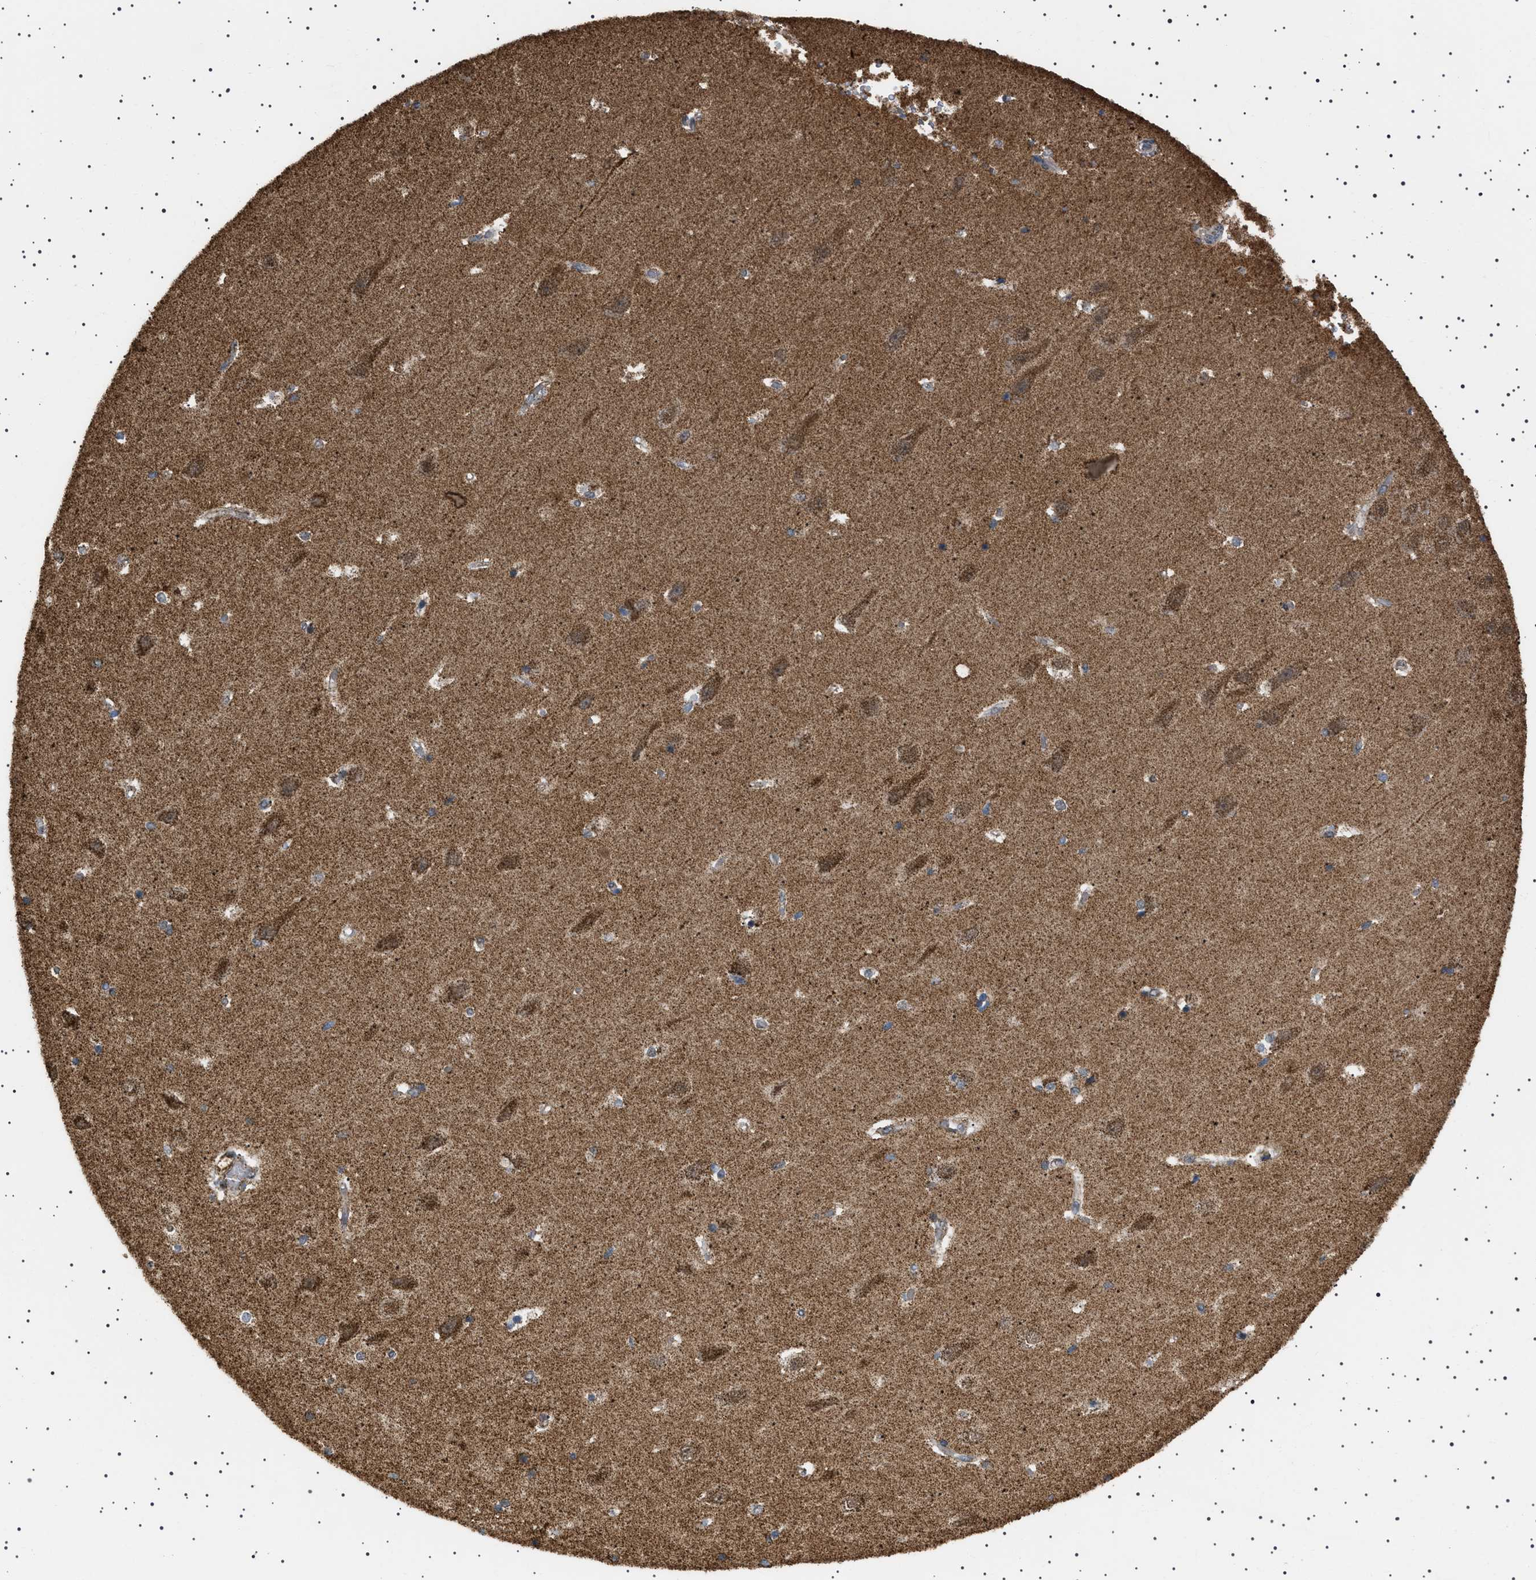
{"staining": {"intensity": "moderate", "quantity": ">75%", "location": "cytoplasmic/membranous"}, "tissue": "hippocampus", "cell_type": "Glial cells", "image_type": "normal", "snomed": [{"axis": "morphology", "description": "Normal tissue, NOS"}, {"axis": "topography", "description": "Hippocampus"}], "caption": "Immunohistochemistry staining of unremarkable hippocampus, which exhibits medium levels of moderate cytoplasmic/membranous staining in approximately >75% of glial cells indicating moderate cytoplasmic/membranous protein staining. The staining was performed using DAB (brown) for protein detection and nuclei were counterstained in hematoxylin (blue).", "gene": "MELK", "patient": {"sex": "male", "age": 45}}